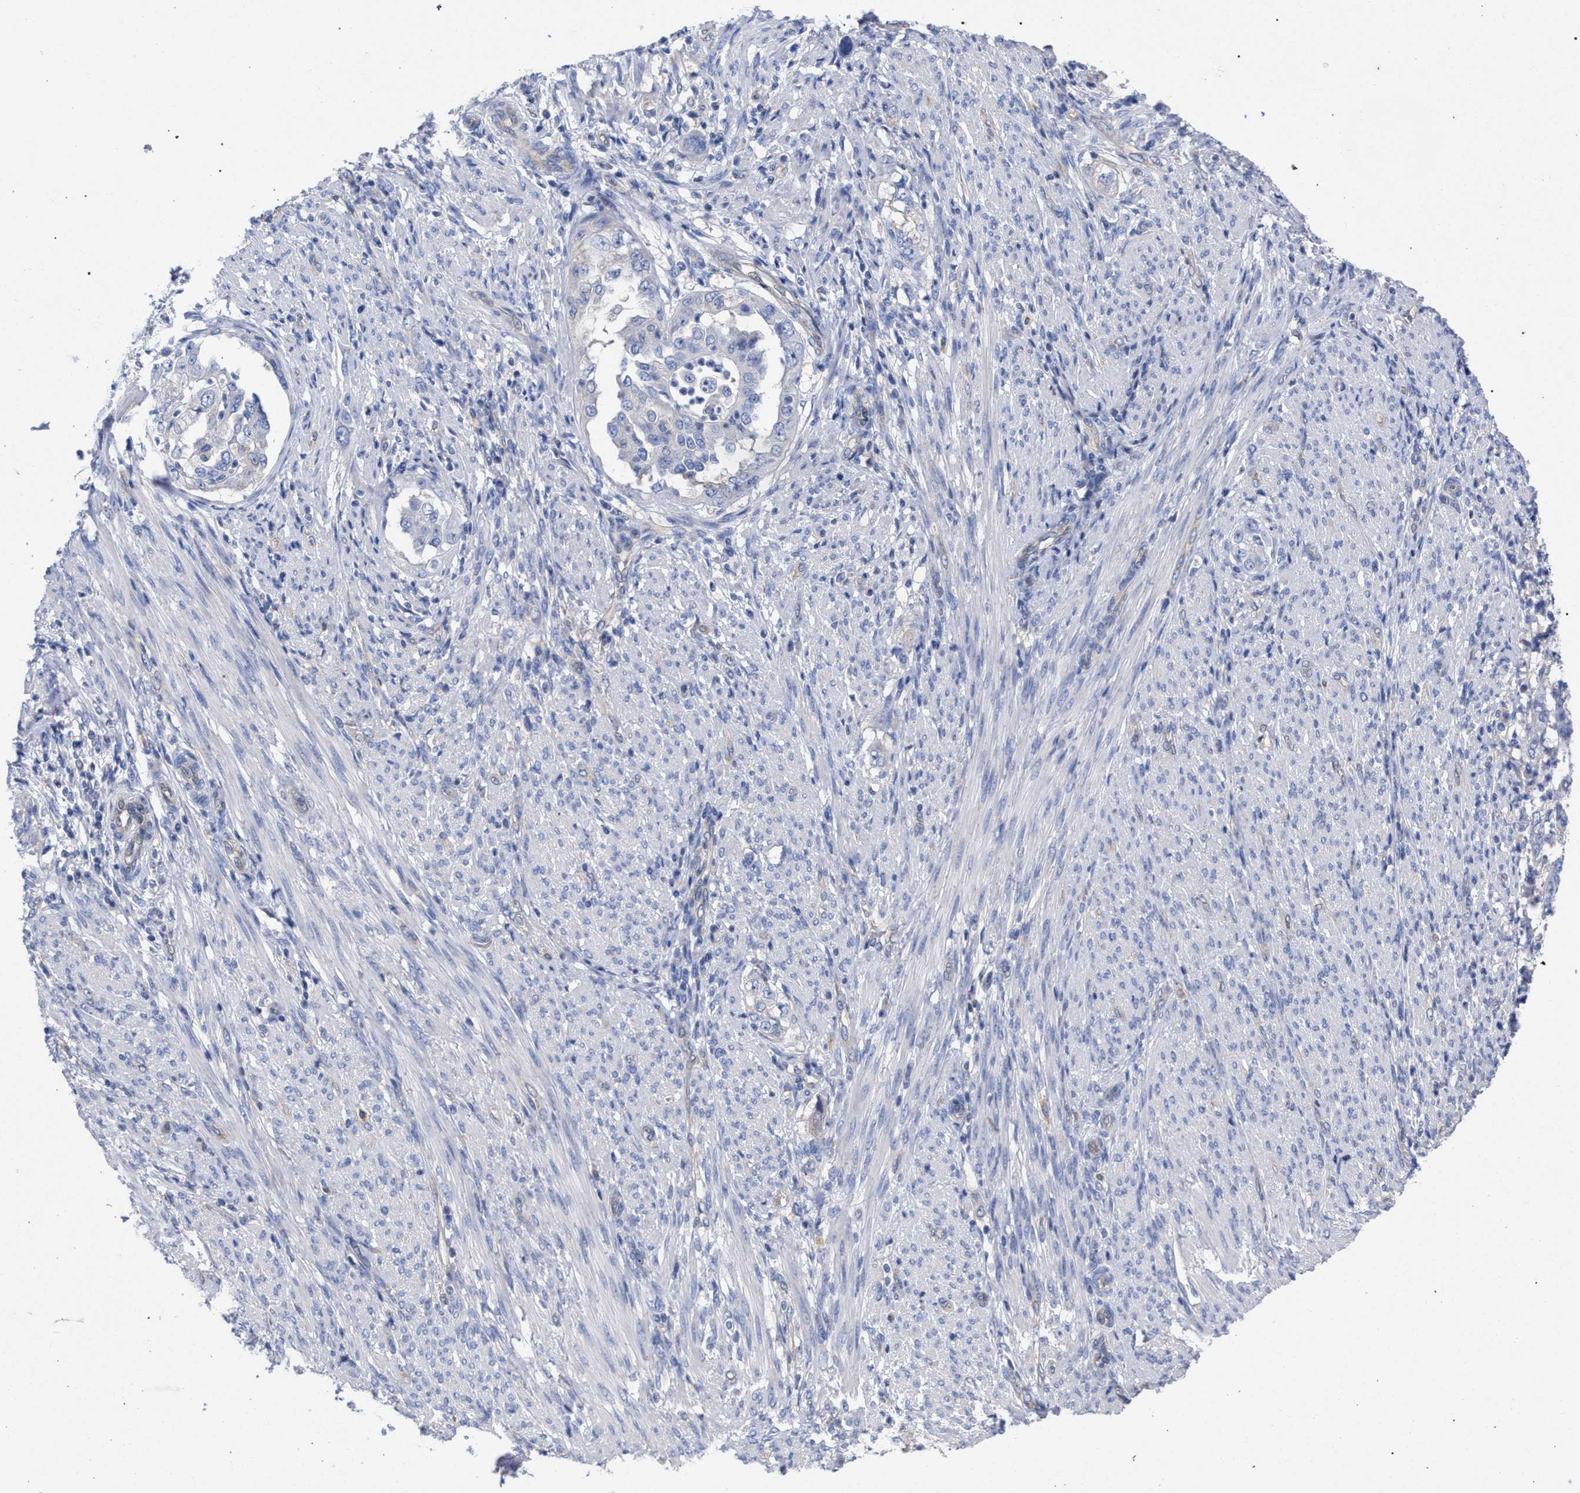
{"staining": {"intensity": "negative", "quantity": "none", "location": "none"}, "tissue": "endometrial cancer", "cell_type": "Tumor cells", "image_type": "cancer", "snomed": [{"axis": "morphology", "description": "Adenocarcinoma, NOS"}, {"axis": "topography", "description": "Endometrium"}], "caption": "Tumor cells show no significant protein staining in endometrial adenocarcinoma.", "gene": "GMPR", "patient": {"sex": "female", "age": 85}}